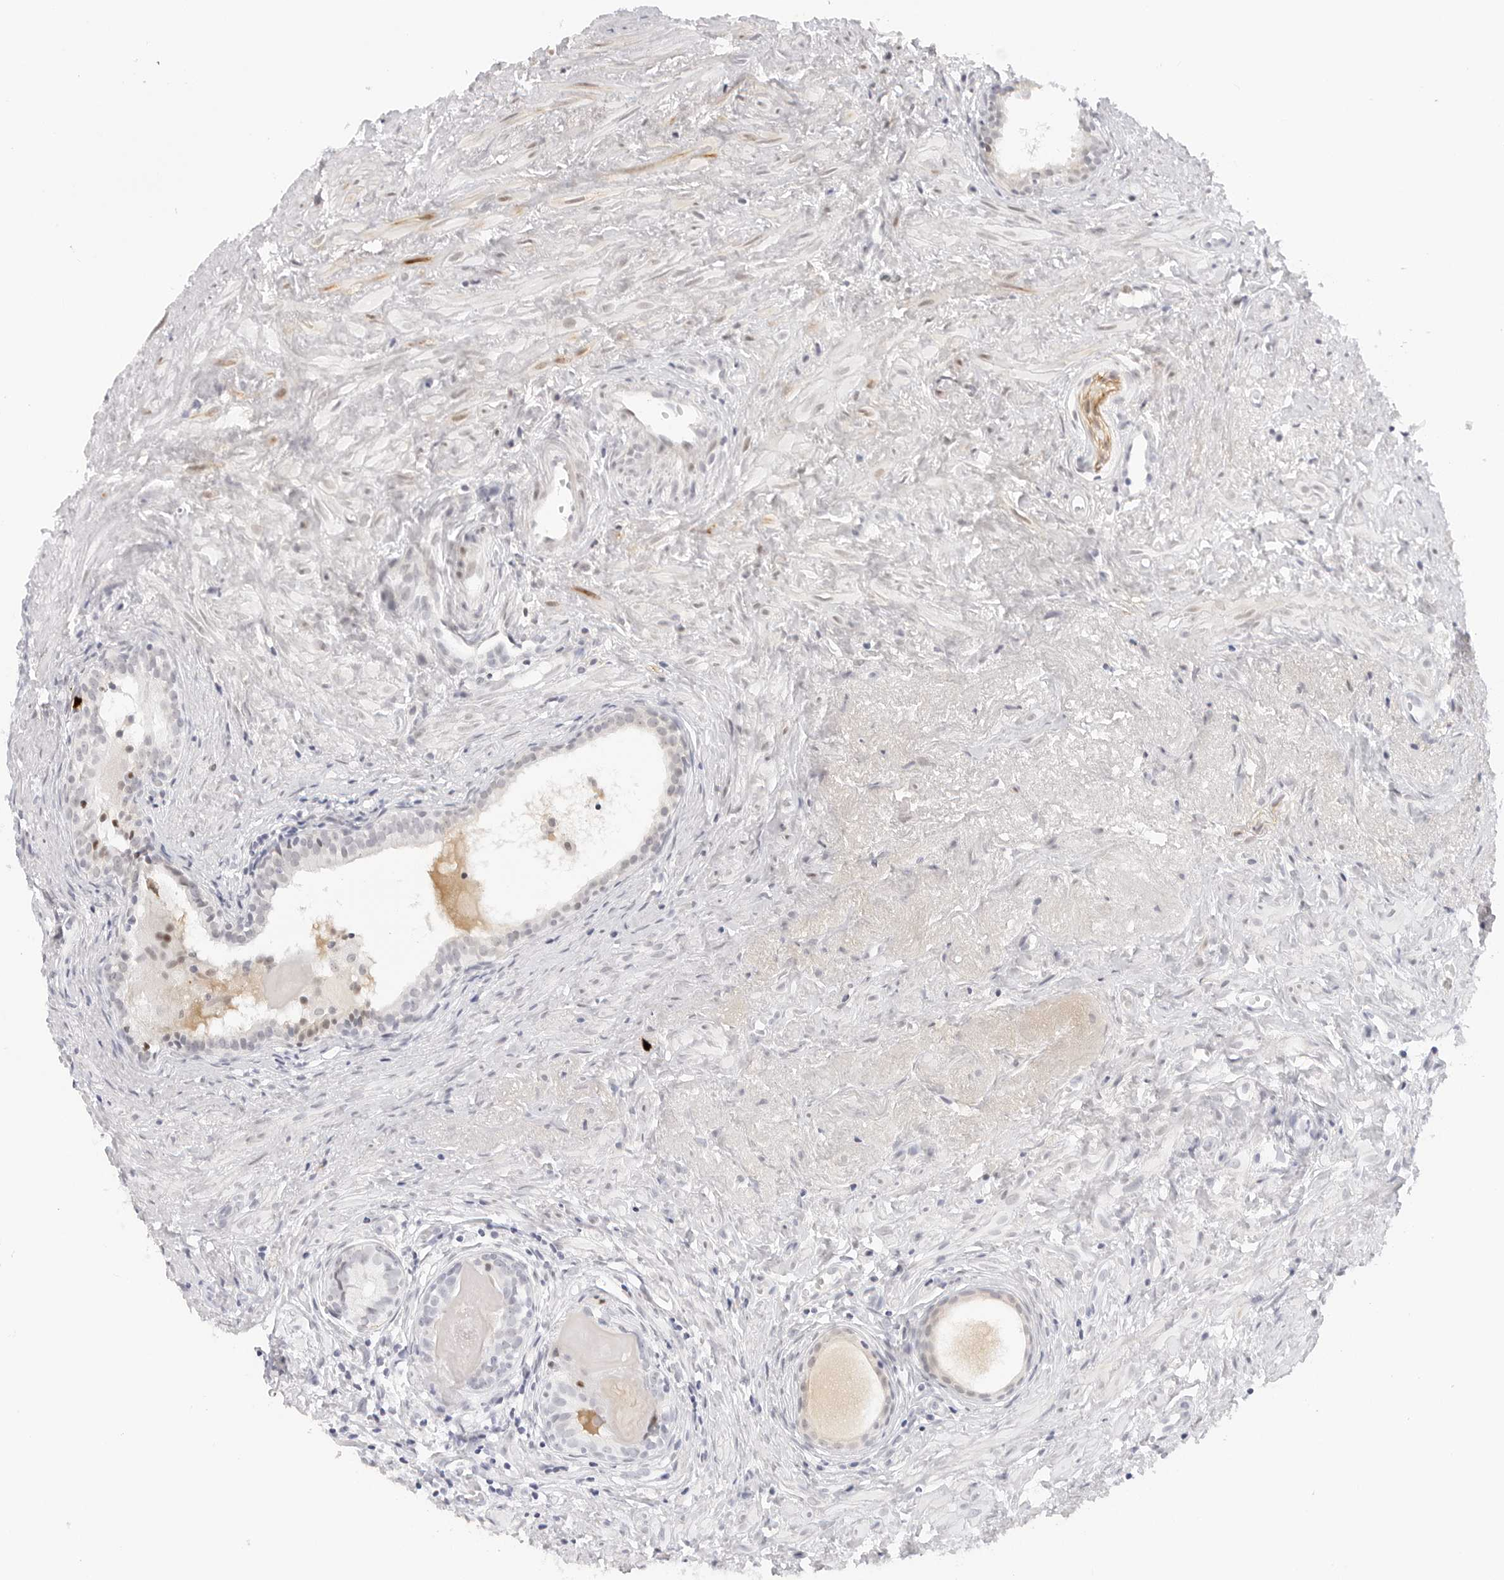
{"staining": {"intensity": "weak", "quantity": "<25%", "location": "nuclear"}, "tissue": "prostate cancer", "cell_type": "Tumor cells", "image_type": "cancer", "snomed": [{"axis": "morphology", "description": "Adenocarcinoma, Low grade"}, {"axis": "topography", "description": "Prostate"}], "caption": "Tumor cells show no significant protein staining in prostate cancer. The staining is performed using DAB (3,3'-diaminobenzidine) brown chromogen with nuclei counter-stained in using hematoxylin.", "gene": "HIPK3", "patient": {"sex": "male", "age": 88}}